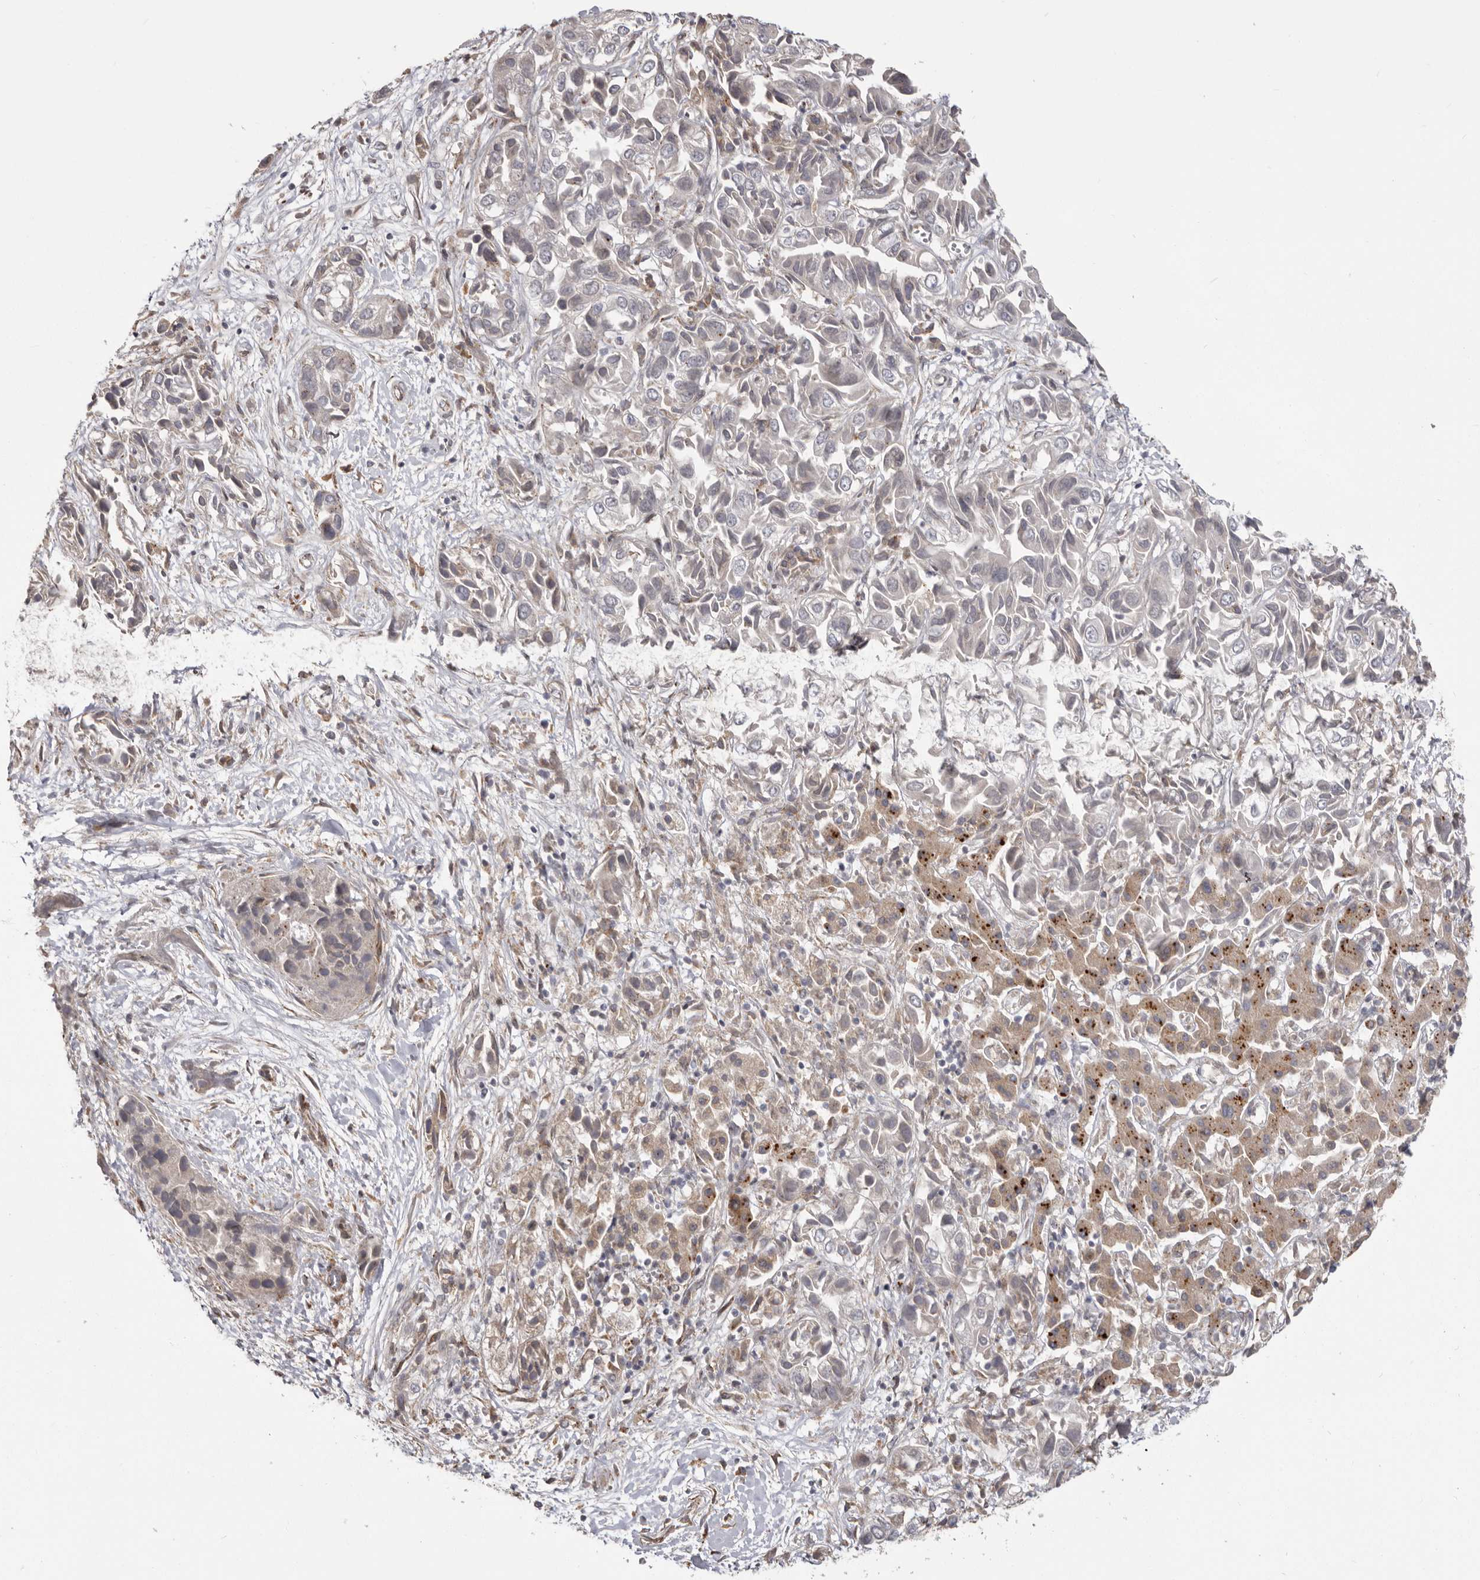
{"staining": {"intensity": "weak", "quantity": "25%-75%", "location": "cytoplasmic/membranous"}, "tissue": "liver cancer", "cell_type": "Tumor cells", "image_type": "cancer", "snomed": [{"axis": "morphology", "description": "Cholangiocarcinoma"}, {"axis": "topography", "description": "Liver"}], "caption": "This is an image of immunohistochemistry staining of cholangiocarcinoma (liver), which shows weak expression in the cytoplasmic/membranous of tumor cells.", "gene": "NUP43", "patient": {"sex": "female", "age": 52}}